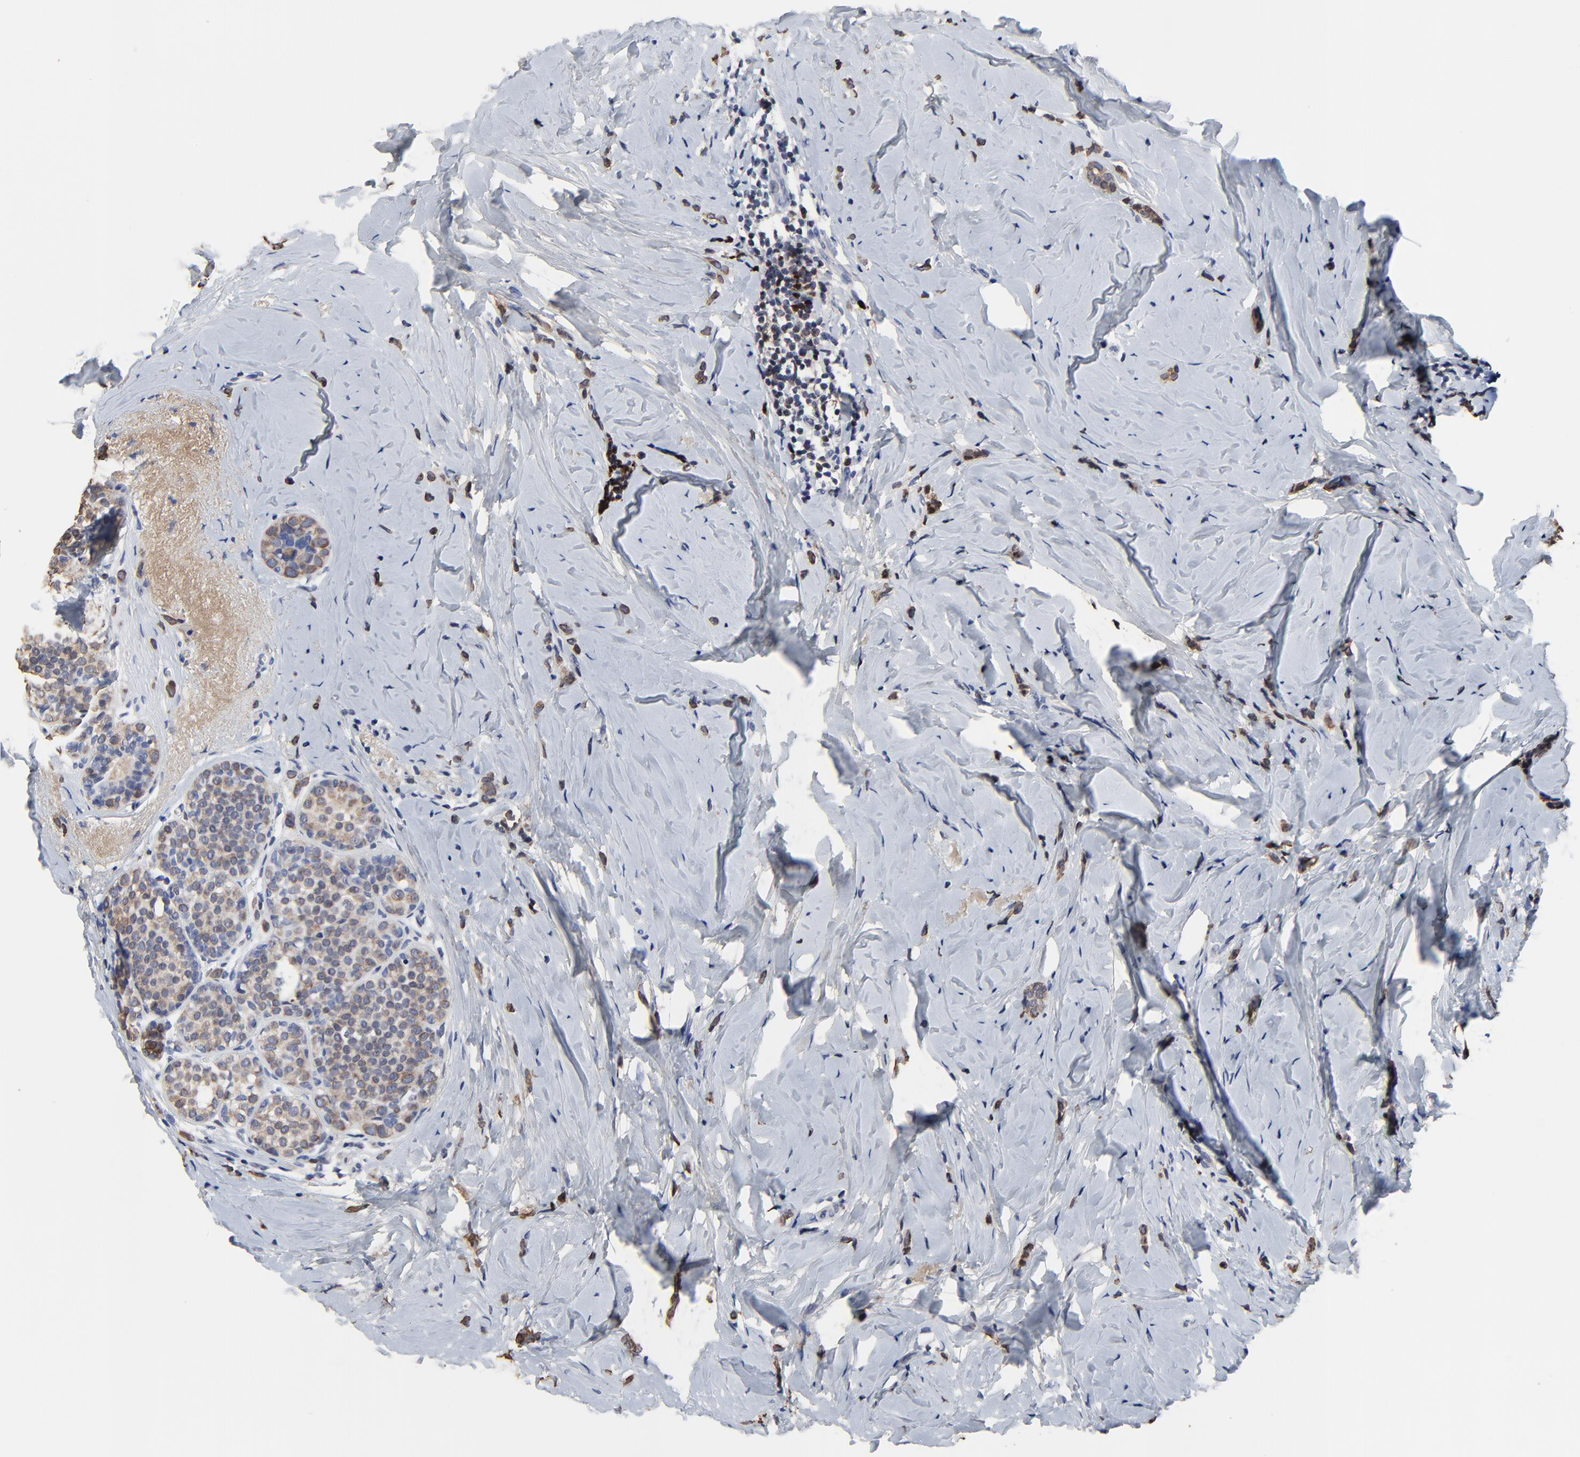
{"staining": {"intensity": "moderate", "quantity": ">75%", "location": "cytoplasmic/membranous"}, "tissue": "breast cancer", "cell_type": "Tumor cells", "image_type": "cancer", "snomed": [{"axis": "morphology", "description": "Lobular carcinoma"}, {"axis": "topography", "description": "Breast"}], "caption": "Breast cancer stained with a brown dye demonstrates moderate cytoplasmic/membranous positive expression in about >75% of tumor cells.", "gene": "LNX1", "patient": {"sex": "female", "age": 64}}